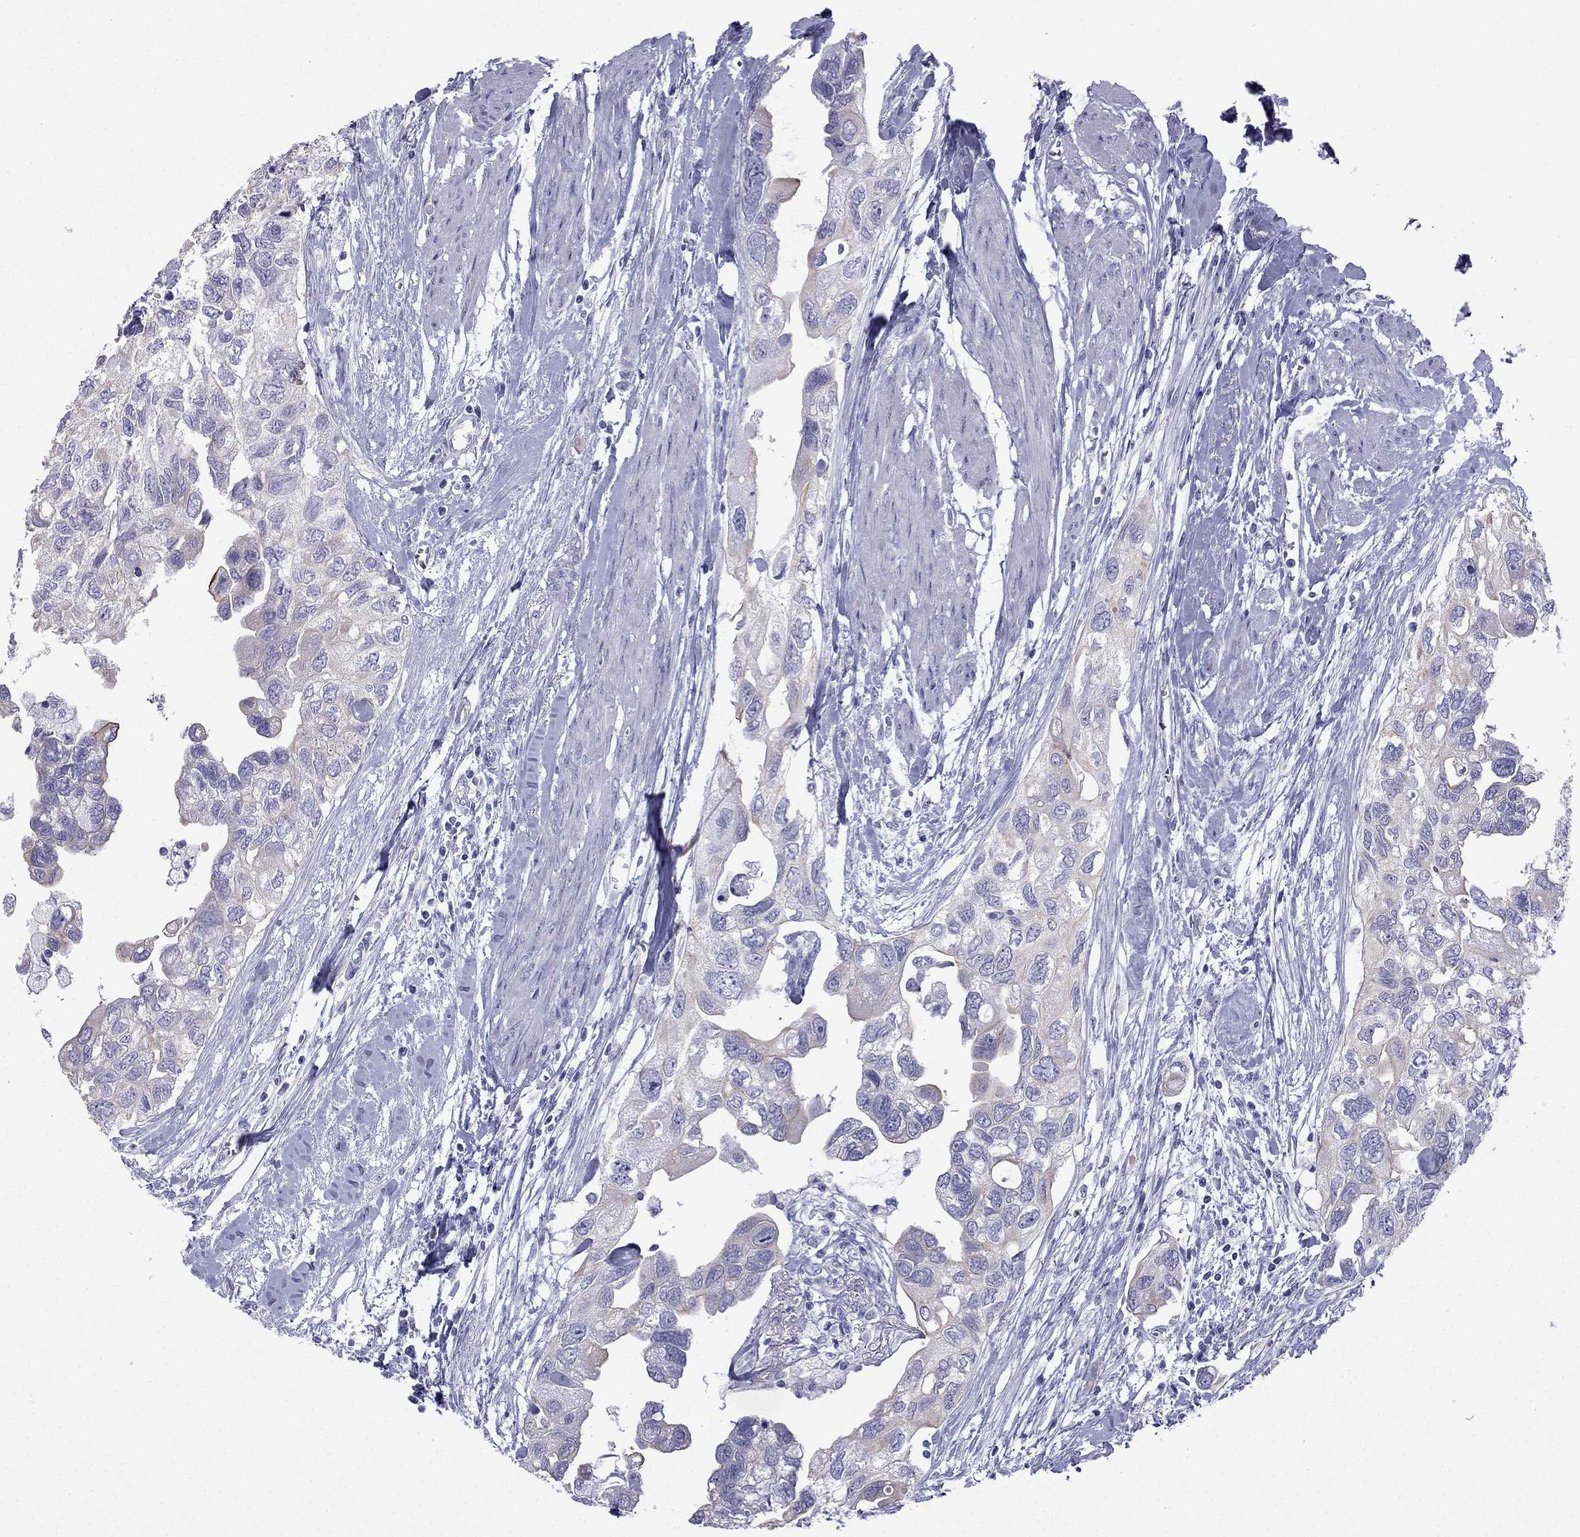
{"staining": {"intensity": "negative", "quantity": "none", "location": "none"}, "tissue": "urothelial cancer", "cell_type": "Tumor cells", "image_type": "cancer", "snomed": [{"axis": "morphology", "description": "Urothelial carcinoma, High grade"}, {"axis": "topography", "description": "Urinary bladder"}], "caption": "There is no significant expression in tumor cells of urothelial cancer. (DAB IHC visualized using brightfield microscopy, high magnification).", "gene": "GJA8", "patient": {"sex": "male", "age": 59}}